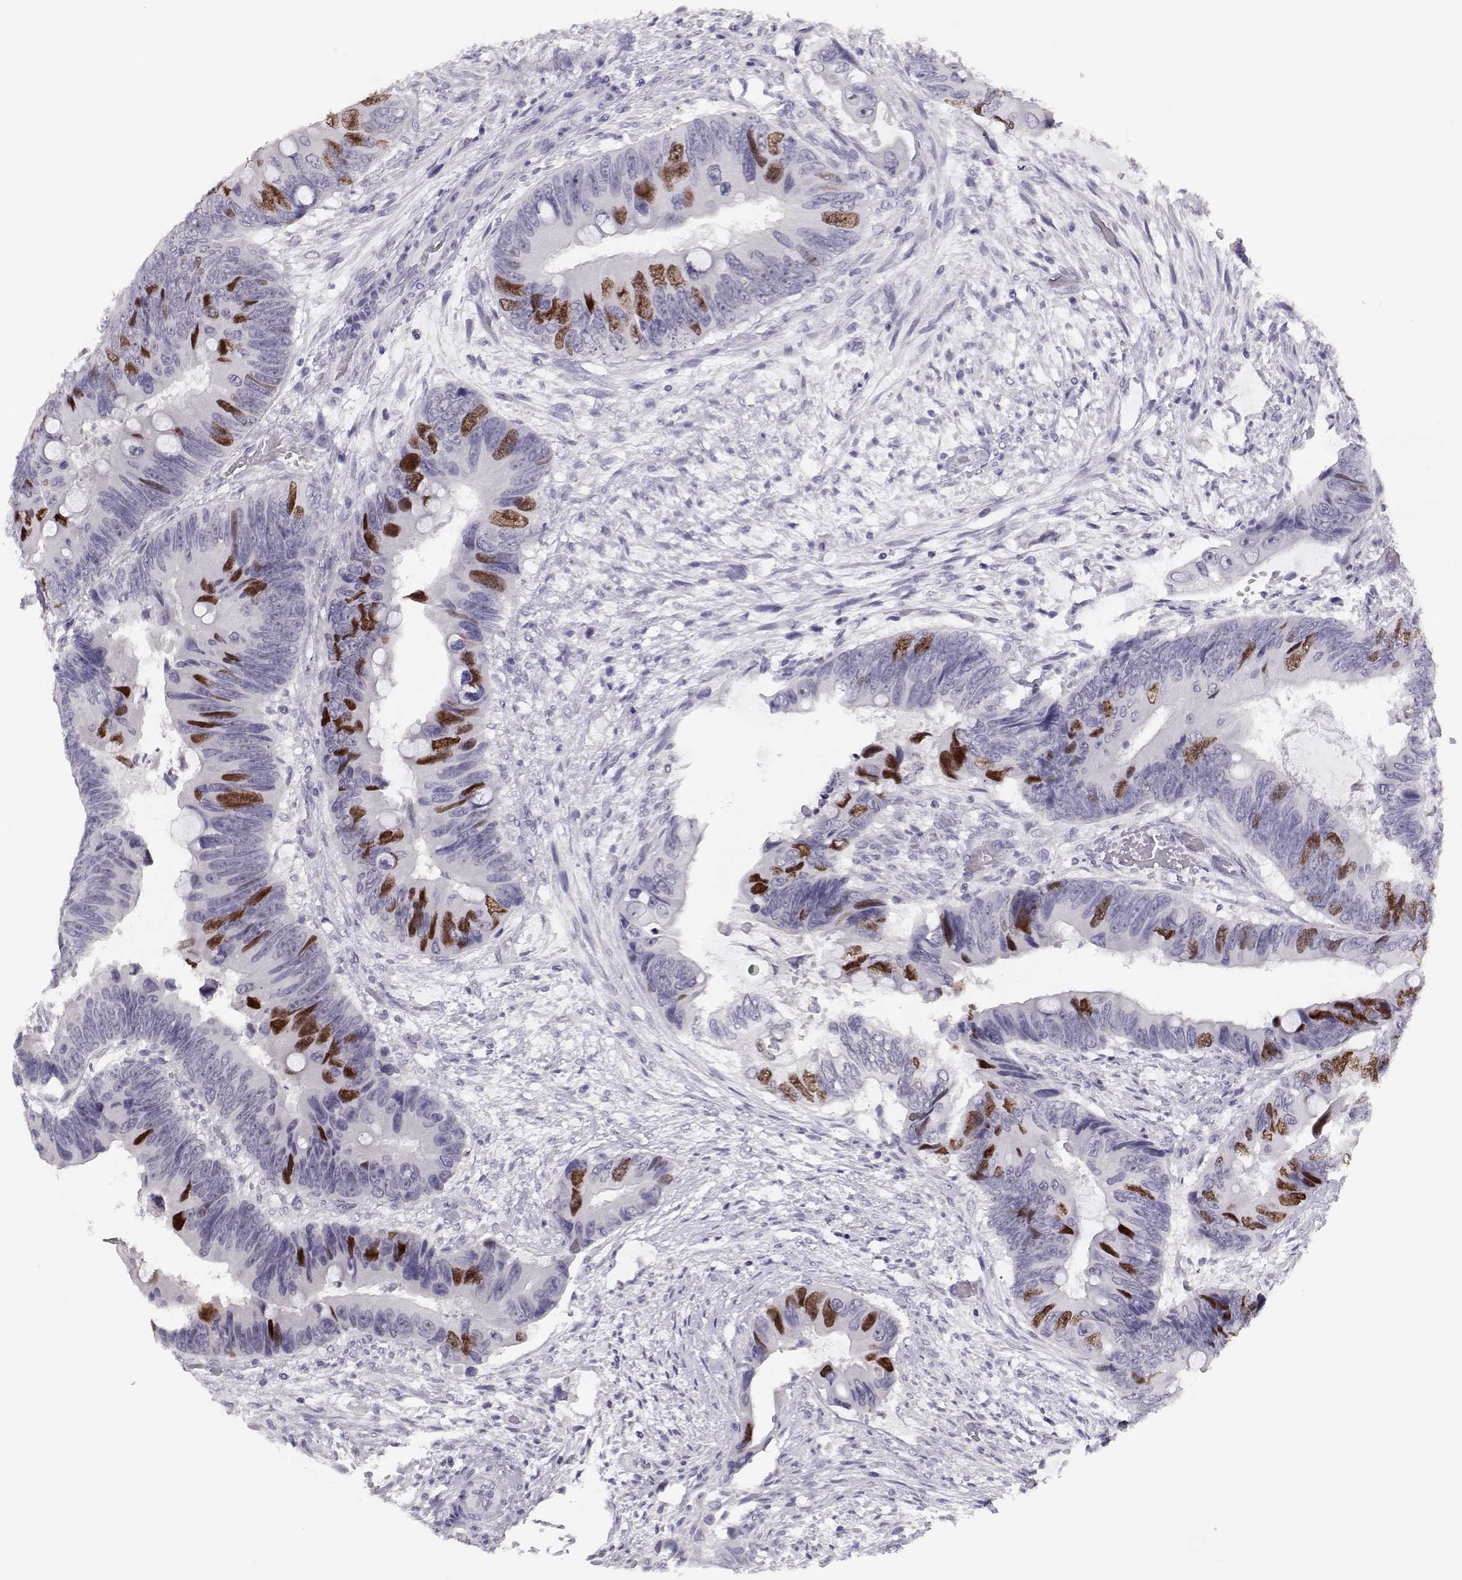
{"staining": {"intensity": "strong", "quantity": "<25%", "location": "nuclear"}, "tissue": "colorectal cancer", "cell_type": "Tumor cells", "image_type": "cancer", "snomed": [{"axis": "morphology", "description": "Adenocarcinoma, NOS"}, {"axis": "topography", "description": "Rectum"}], "caption": "IHC image of human adenocarcinoma (colorectal) stained for a protein (brown), which shows medium levels of strong nuclear positivity in approximately <25% of tumor cells.", "gene": "SGO1", "patient": {"sex": "male", "age": 63}}